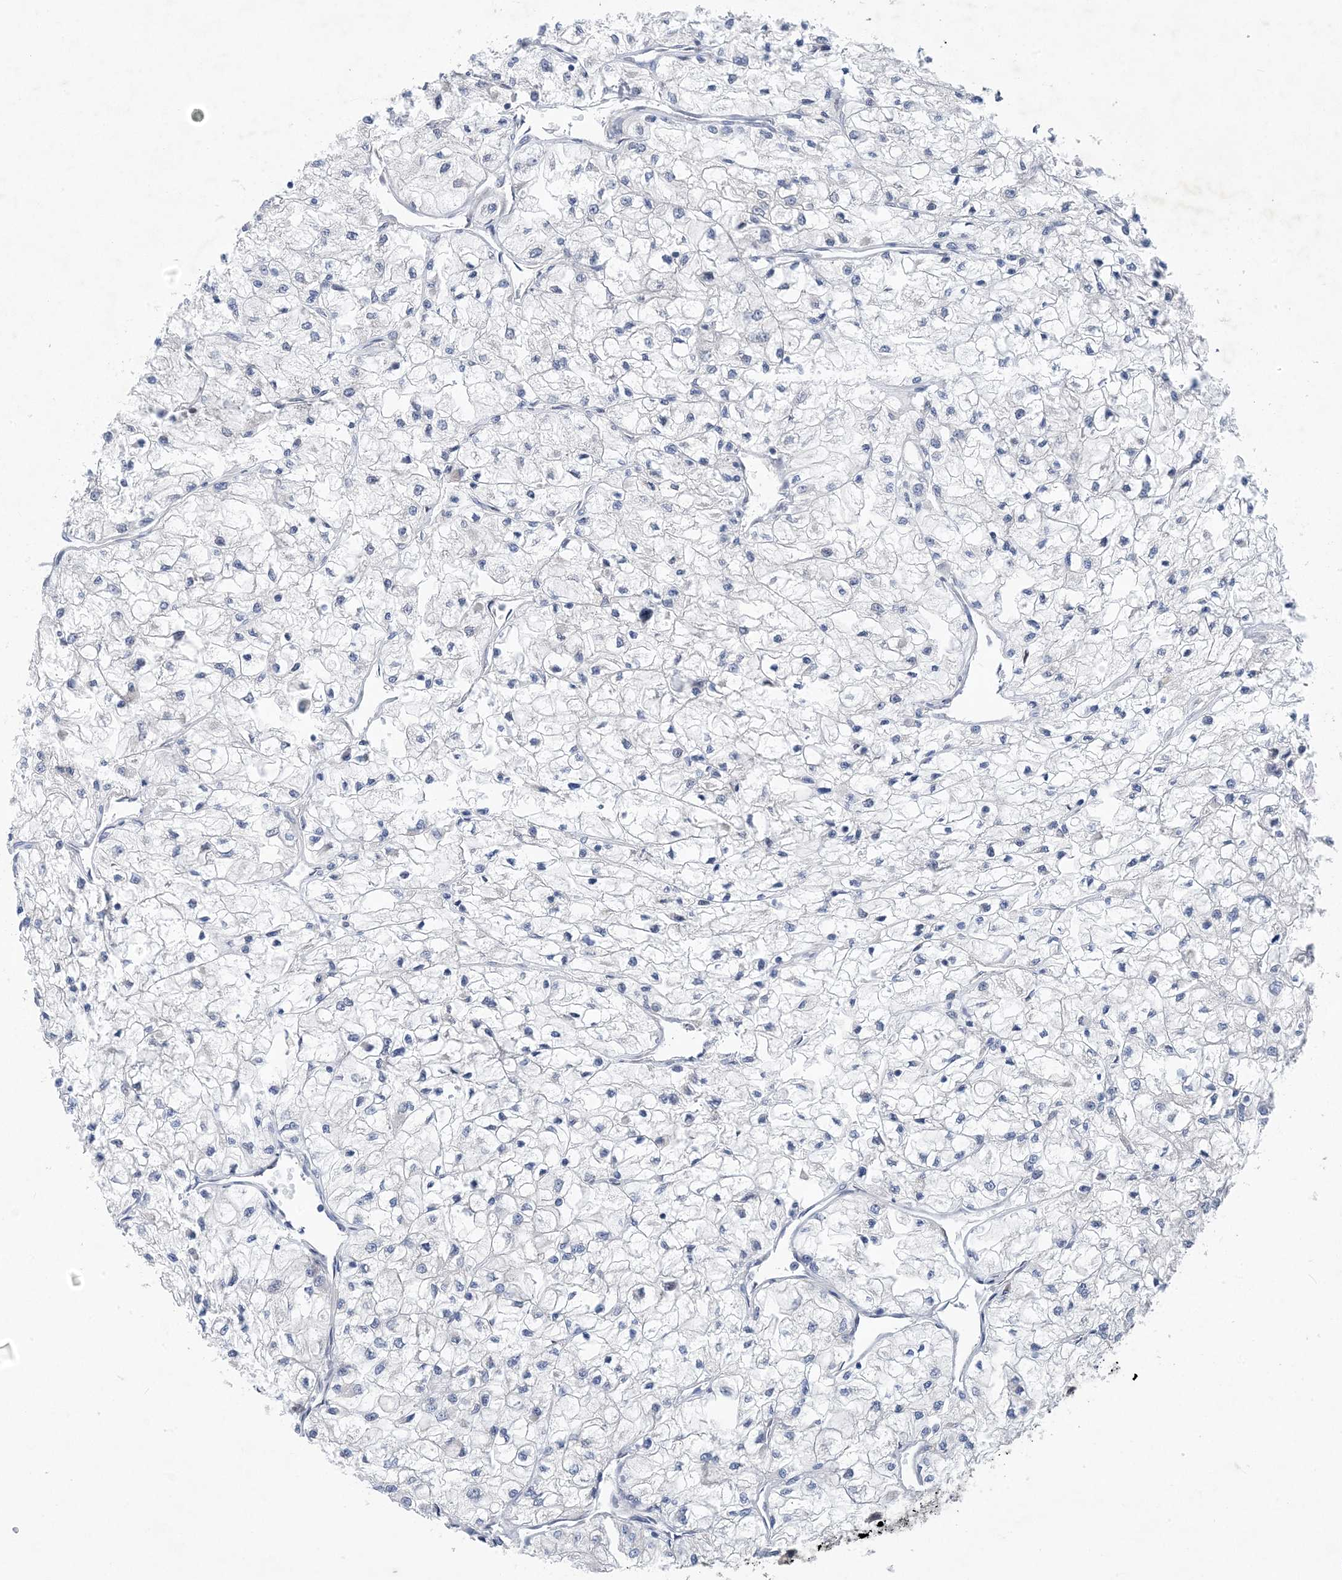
{"staining": {"intensity": "negative", "quantity": "none", "location": "none"}, "tissue": "renal cancer", "cell_type": "Tumor cells", "image_type": "cancer", "snomed": [{"axis": "morphology", "description": "Adenocarcinoma, NOS"}, {"axis": "topography", "description": "Kidney"}], "caption": "Micrograph shows no significant protein positivity in tumor cells of renal cancer (adenocarcinoma). Nuclei are stained in blue.", "gene": "HIKESHI", "patient": {"sex": "male", "age": 80}}